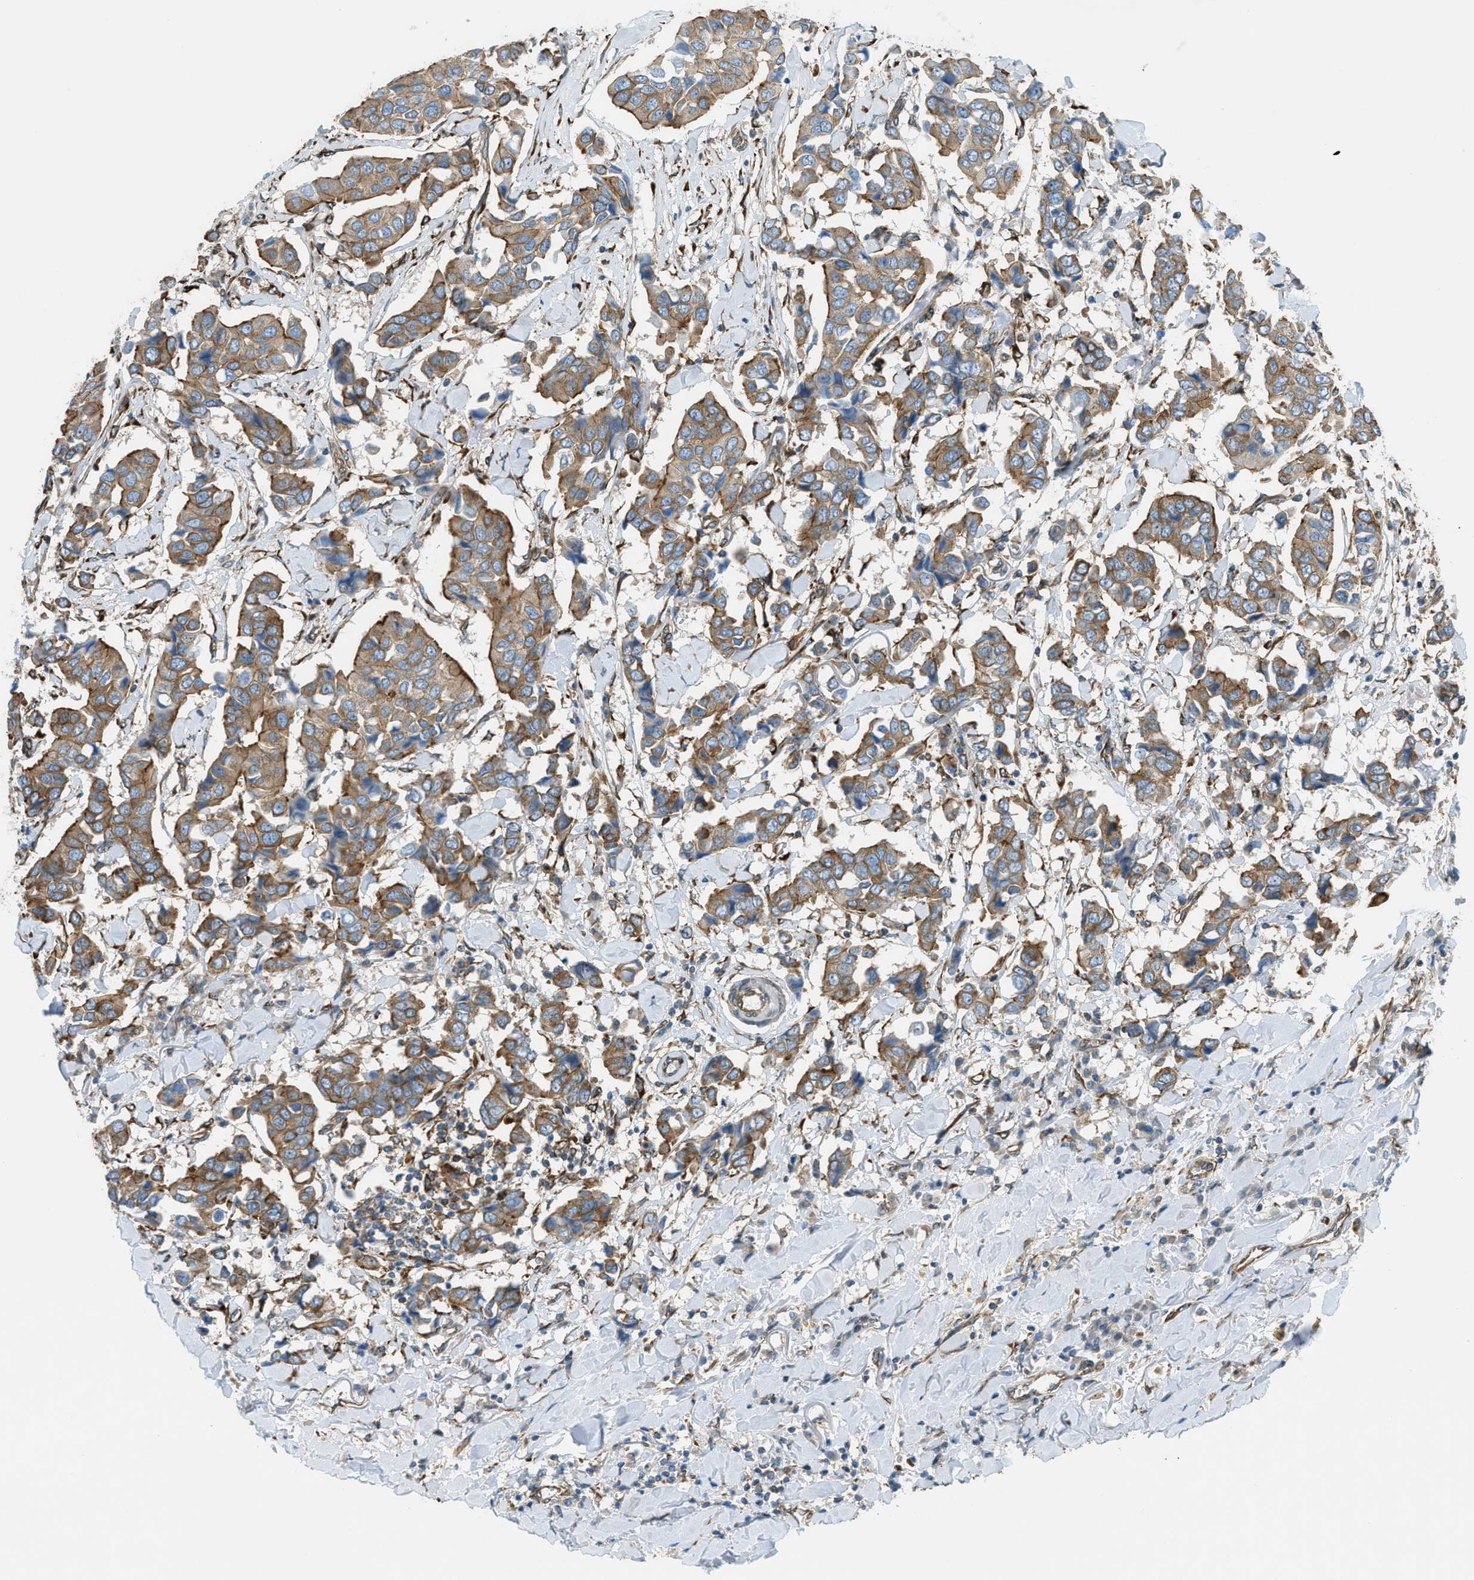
{"staining": {"intensity": "moderate", "quantity": ">75%", "location": "cytoplasmic/membranous"}, "tissue": "breast cancer", "cell_type": "Tumor cells", "image_type": "cancer", "snomed": [{"axis": "morphology", "description": "Duct carcinoma"}, {"axis": "topography", "description": "Breast"}], "caption": "Immunohistochemistry micrograph of infiltrating ductal carcinoma (breast) stained for a protein (brown), which displays medium levels of moderate cytoplasmic/membranous staining in about >75% of tumor cells.", "gene": "DMAC1", "patient": {"sex": "female", "age": 80}}